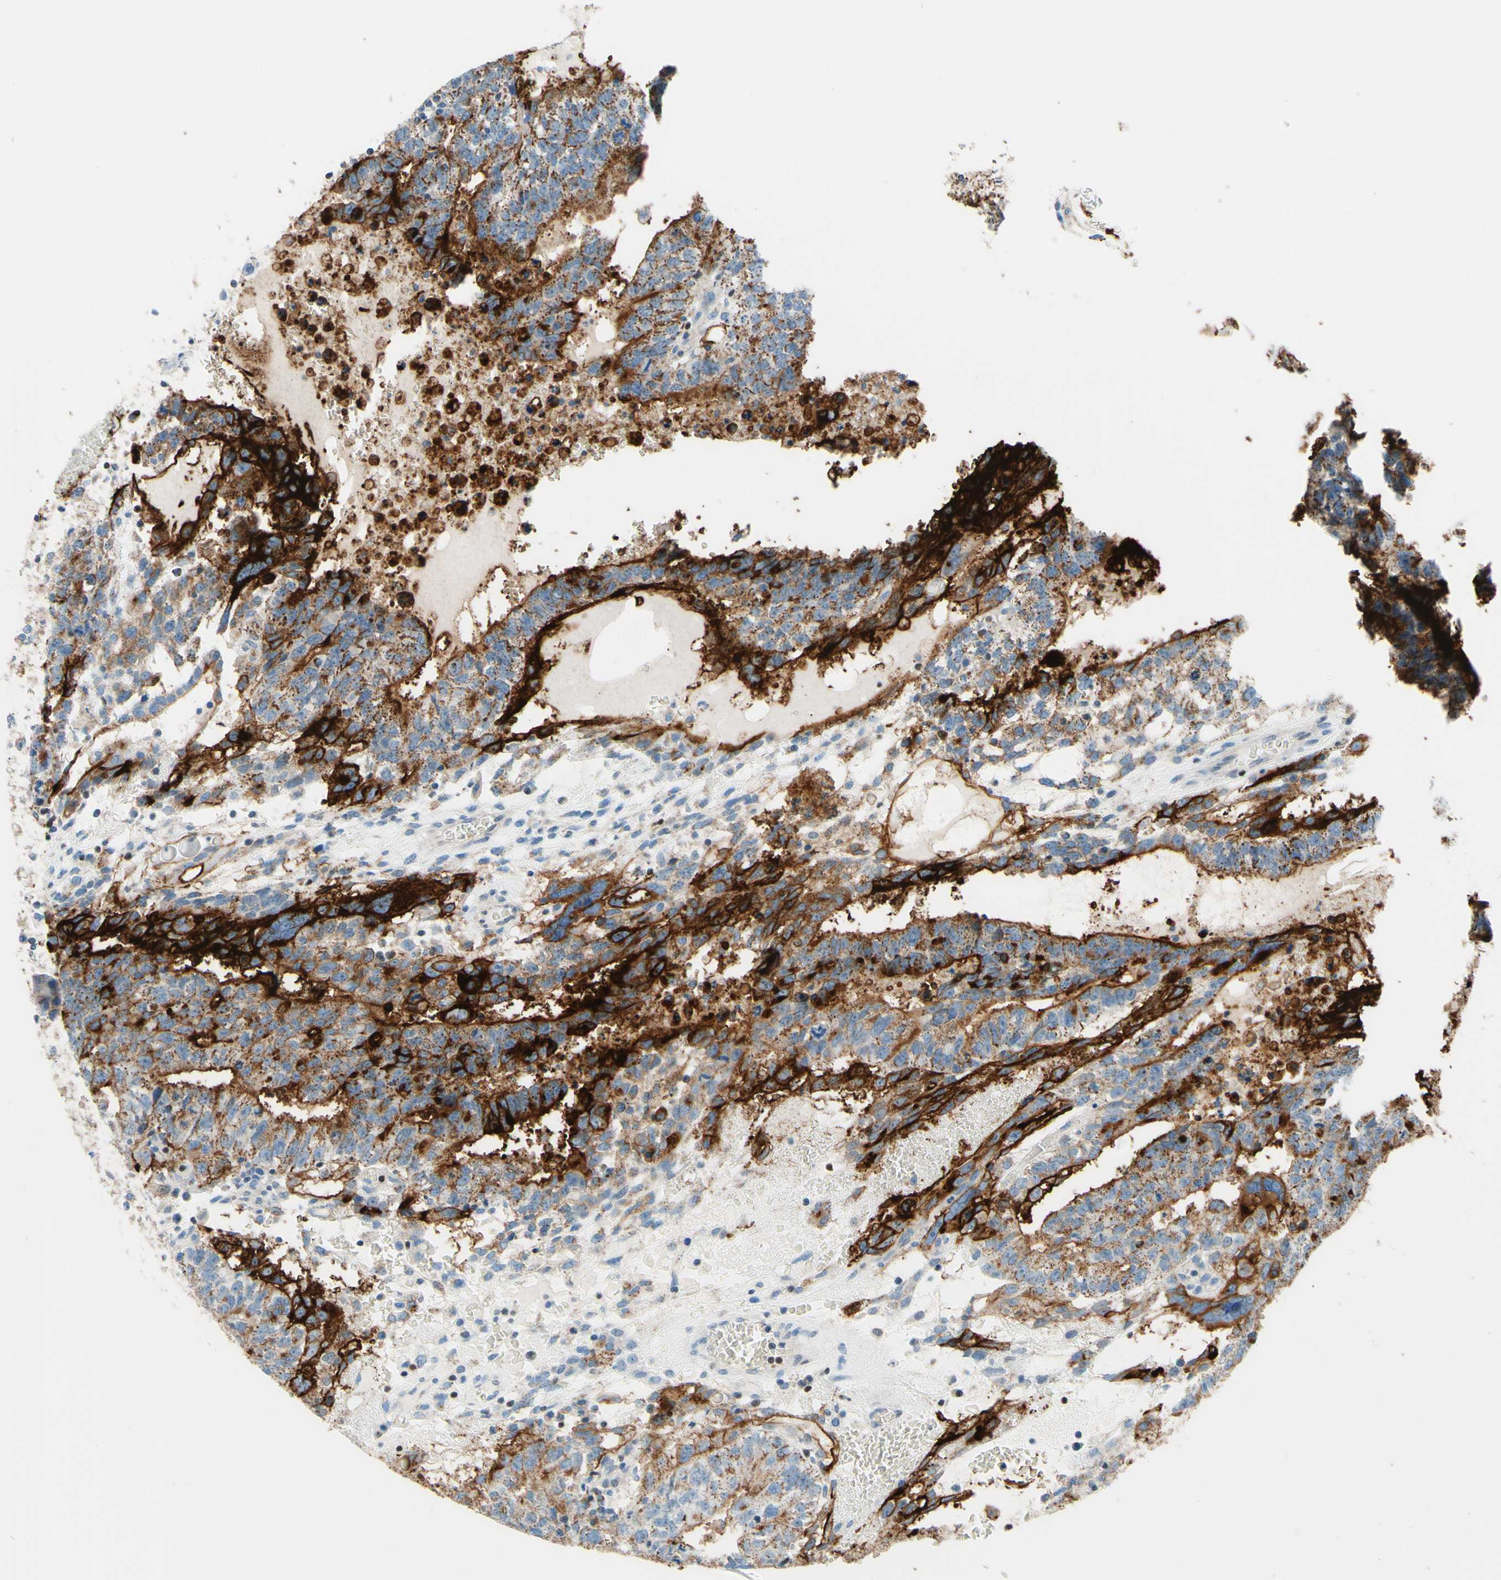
{"staining": {"intensity": "strong", "quantity": ">75%", "location": "cytoplasmic/membranous"}, "tissue": "testis cancer", "cell_type": "Tumor cells", "image_type": "cancer", "snomed": [{"axis": "morphology", "description": "Seminoma, NOS"}, {"axis": "morphology", "description": "Carcinoma, Embryonal, NOS"}, {"axis": "topography", "description": "Testis"}], "caption": "Approximately >75% of tumor cells in testis embryonal carcinoma show strong cytoplasmic/membranous protein expression as visualized by brown immunohistochemical staining.", "gene": "CBX7", "patient": {"sex": "male", "age": 52}}